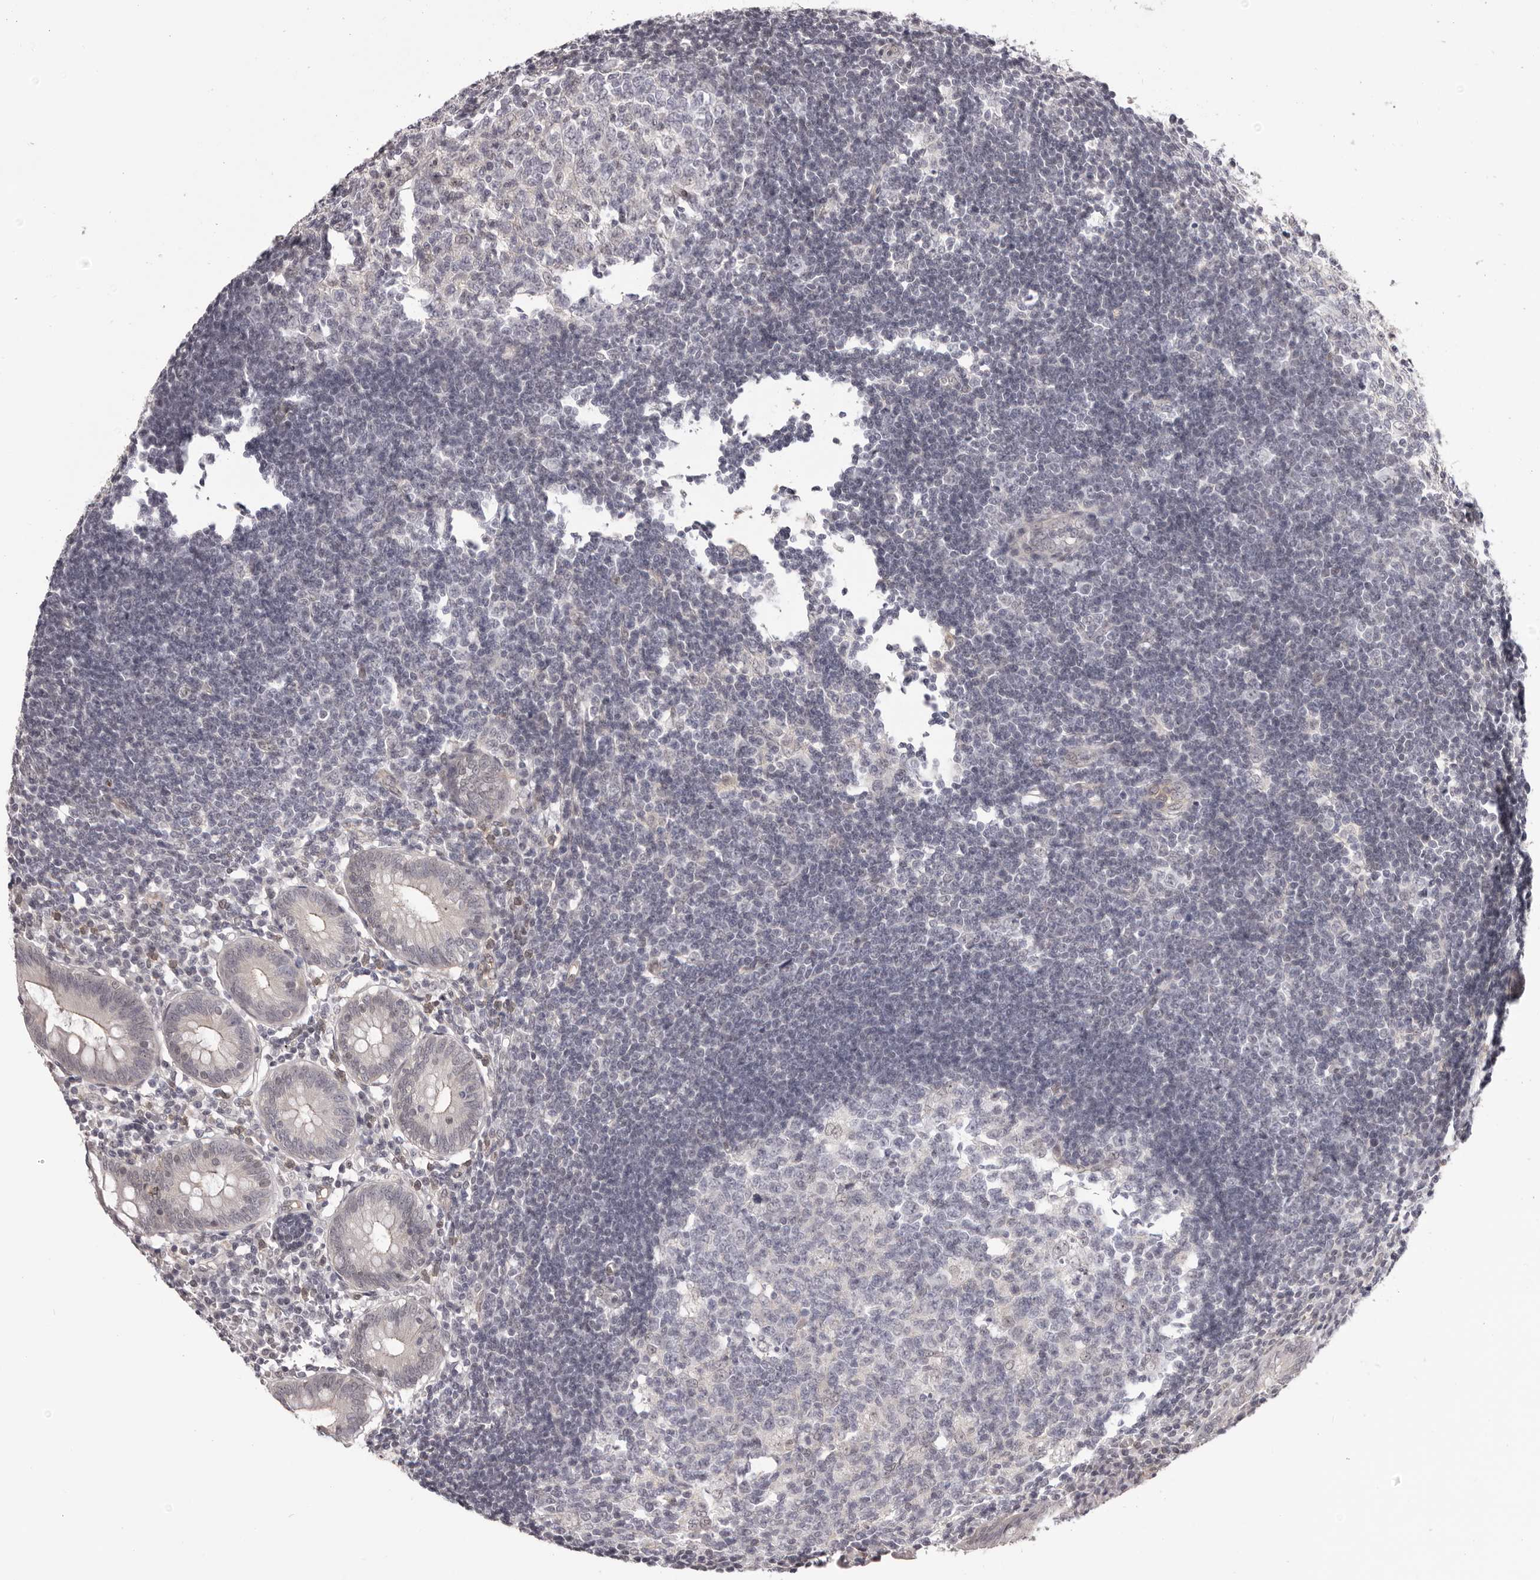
{"staining": {"intensity": "negative", "quantity": "none", "location": "none"}, "tissue": "appendix", "cell_type": "Glandular cells", "image_type": "normal", "snomed": [{"axis": "morphology", "description": "Normal tissue, NOS"}, {"axis": "topography", "description": "Appendix"}], "caption": "Immunohistochemistry (IHC) photomicrograph of normal appendix: human appendix stained with DAB (3,3'-diaminobenzidine) demonstrates no significant protein staining in glandular cells. (DAB (3,3'-diaminobenzidine) IHC, high magnification).", "gene": "RNF2", "patient": {"sex": "female", "age": 54}}